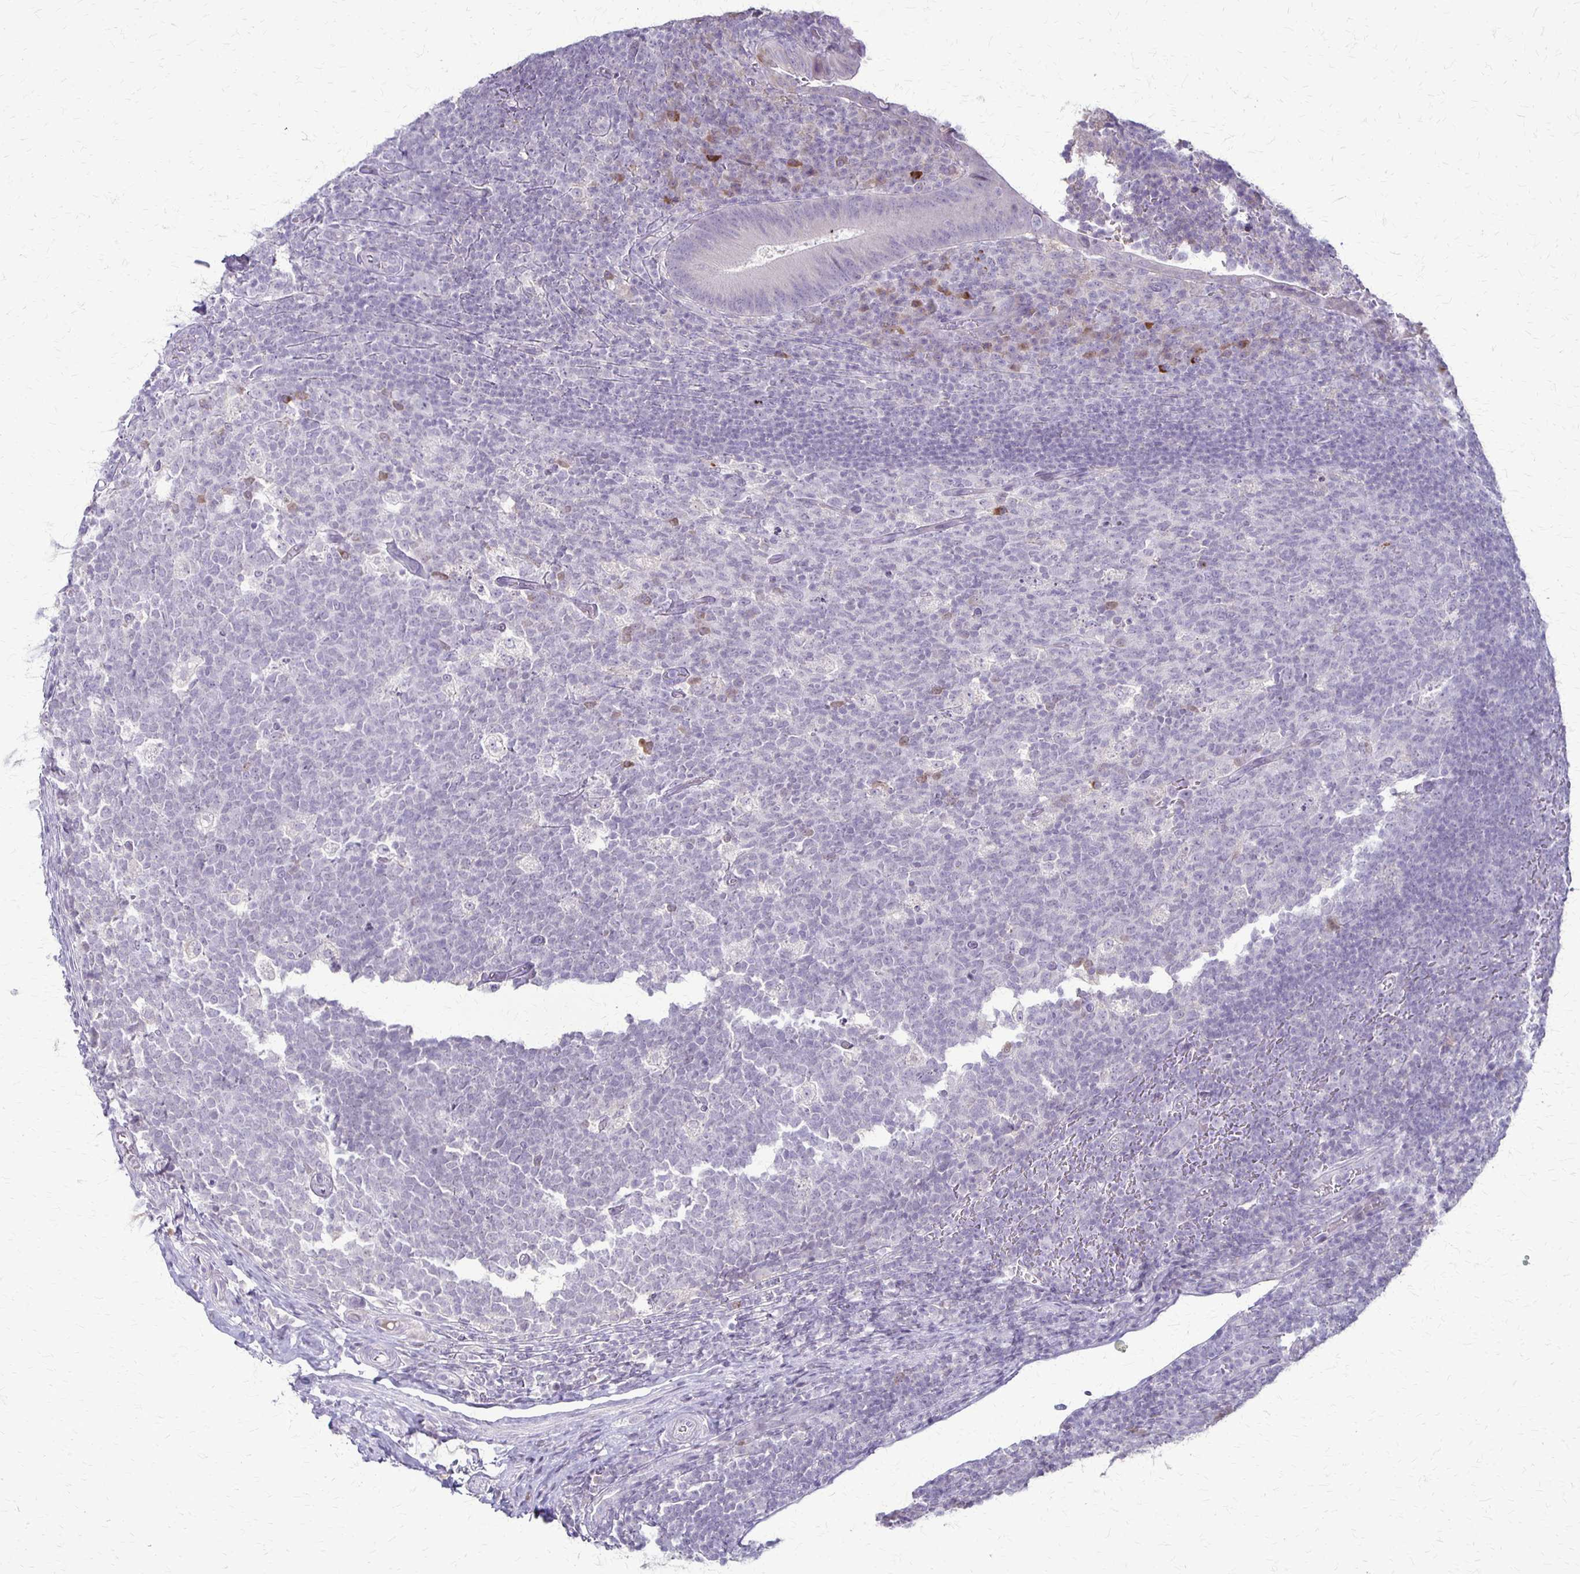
{"staining": {"intensity": "negative", "quantity": "none", "location": "none"}, "tissue": "appendix", "cell_type": "Glandular cells", "image_type": "normal", "snomed": [{"axis": "morphology", "description": "Normal tissue, NOS"}, {"axis": "topography", "description": "Appendix"}], "caption": "High magnification brightfield microscopy of unremarkable appendix stained with DAB (3,3'-diaminobenzidine) (brown) and counterstained with hematoxylin (blue): glandular cells show no significant positivity. The staining is performed using DAB (3,3'-diaminobenzidine) brown chromogen with nuclei counter-stained in using hematoxylin.", "gene": "SLC35E2B", "patient": {"sex": "male", "age": 18}}